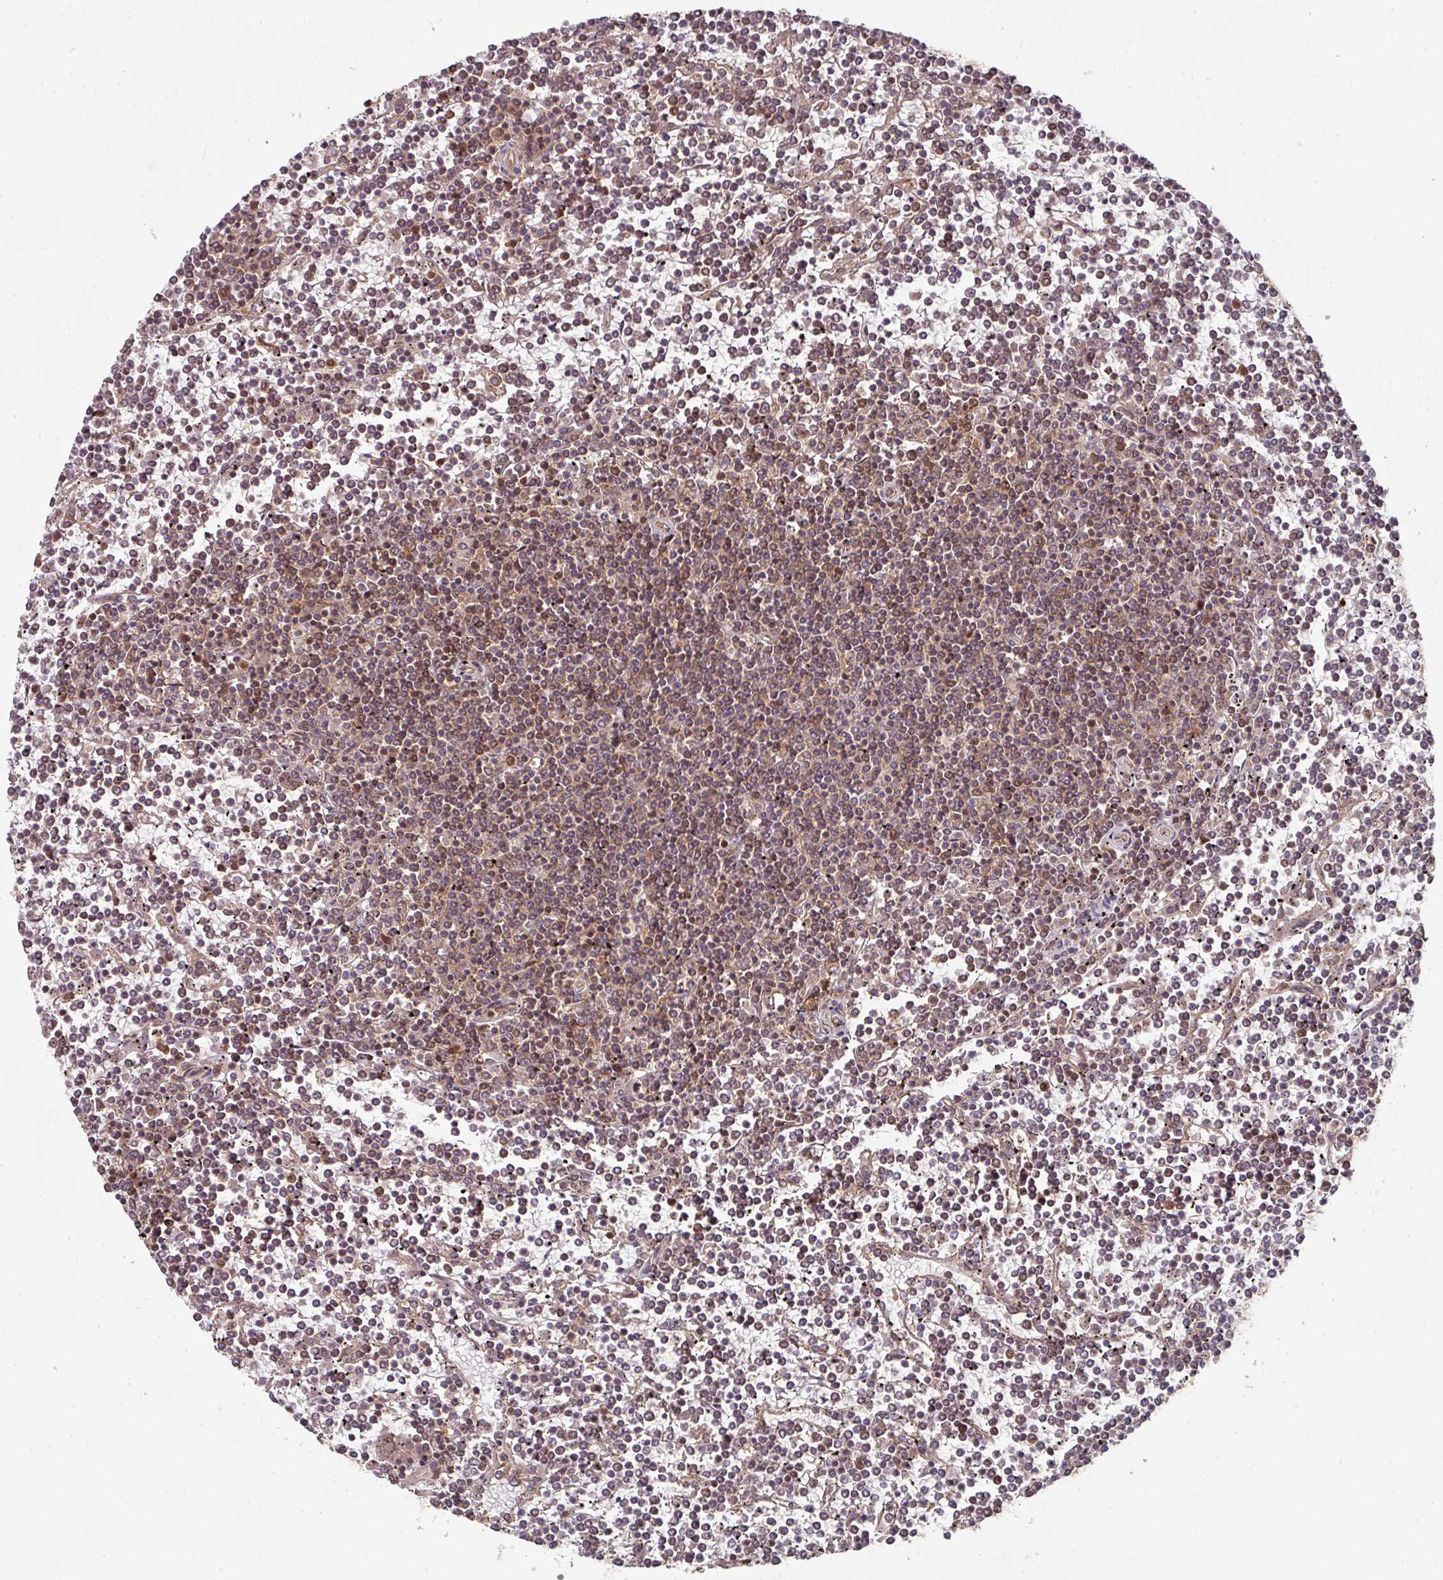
{"staining": {"intensity": "weak", "quantity": "25%-75%", "location": "cytoplasmic/membranous"}, "tissue": "lymphoma", "cell_type": "Tumor cells", "image_type": "cancer", "snomed": [{"axis": "morphology", "description": "Malignant lymphoma, non-Hodgkin's type, Low grade"}, {"axis": "topography", "description": "Spleen"}], "caption": "The image exhibits a brown stain indicating the presence of a protein in the cytoplasmic/membranous of tumor cells in malignant lymphoma, non-Hodgkin's type (low-grade).", "gene": "EIF4EBP2", "patient": {"sex": "female", "age": 19}}